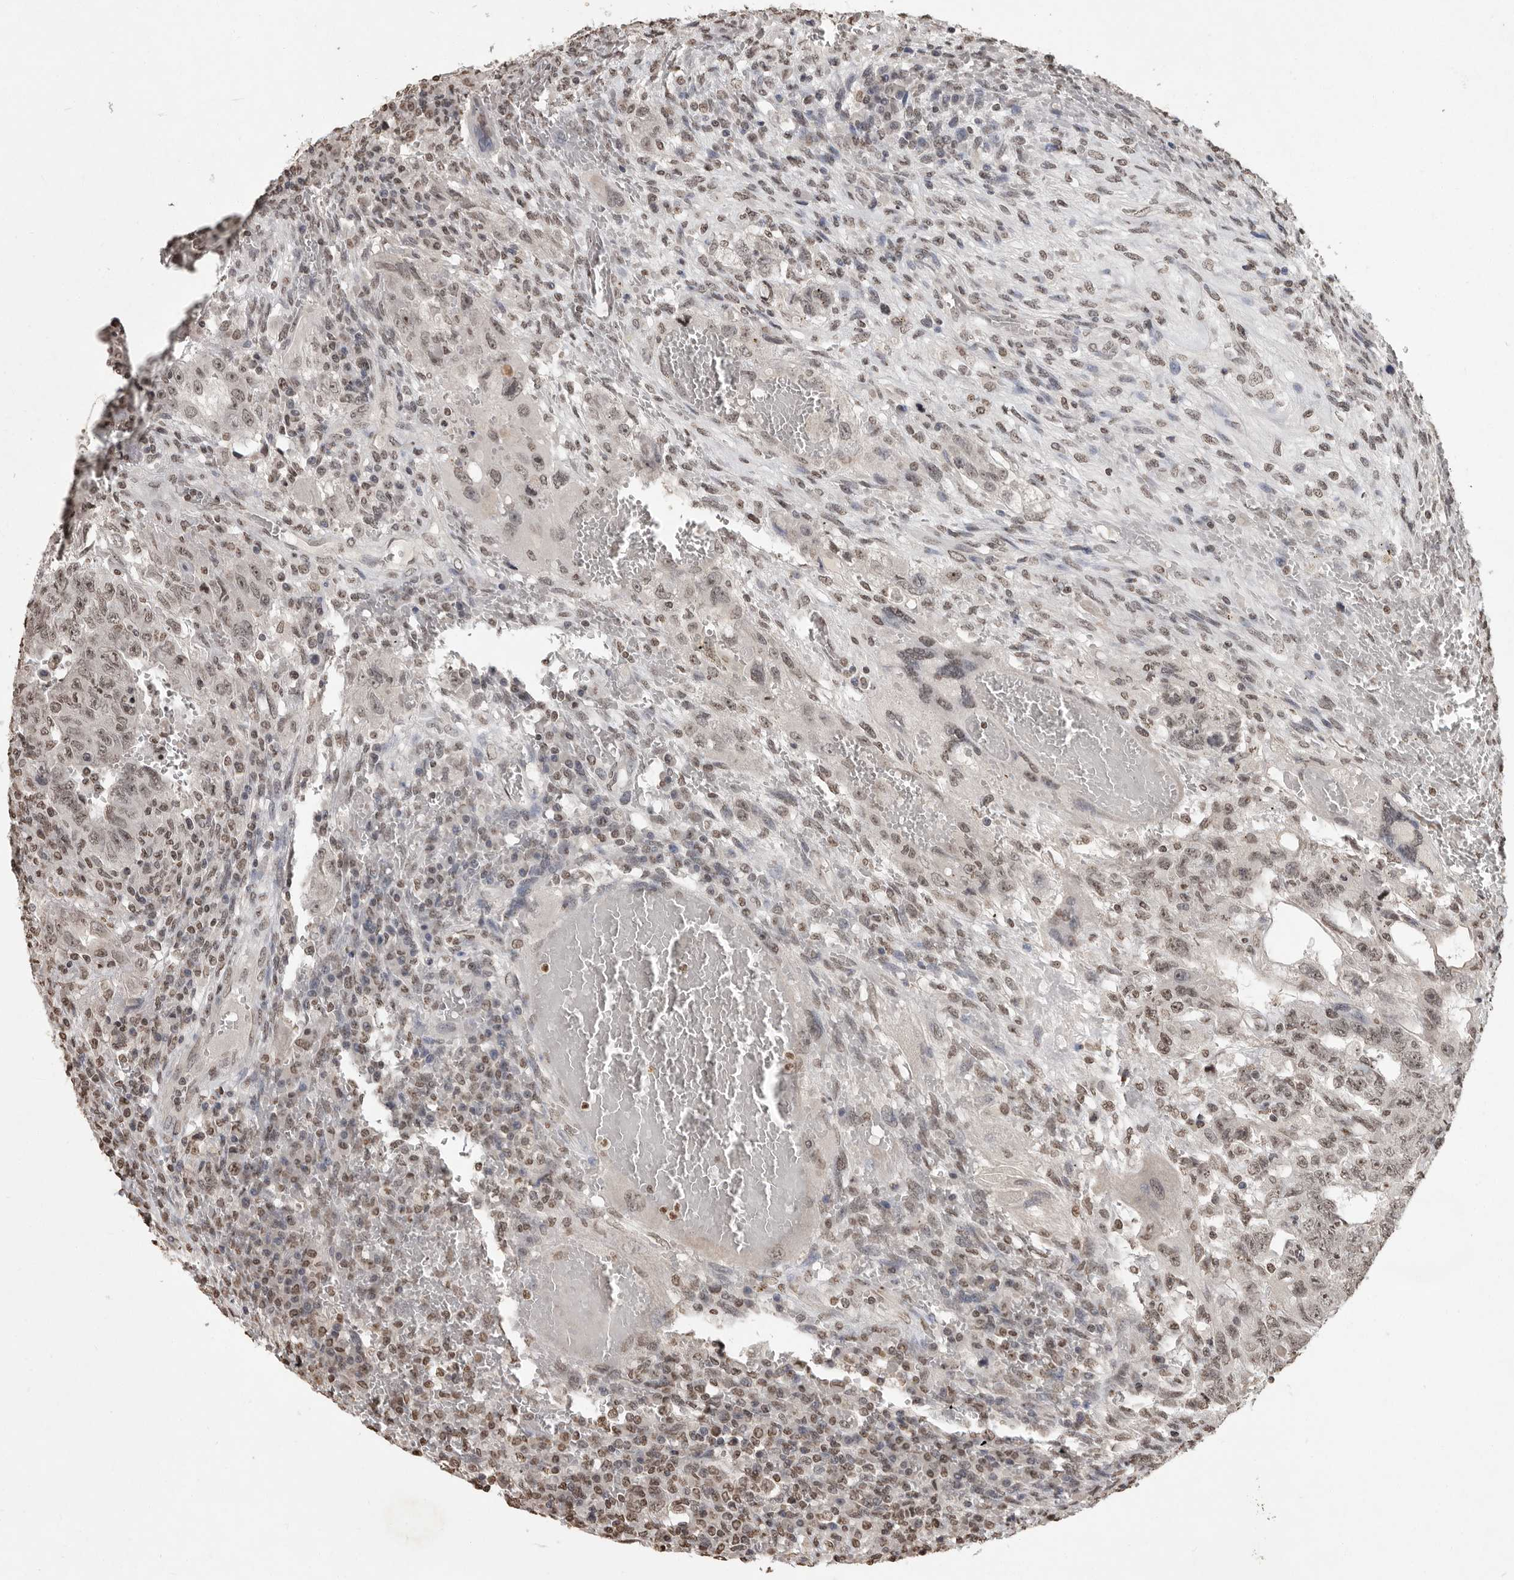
{"staining": {"intensity": "weak", "quantity": ">75%", "location": "nuclear"}, "tissue": "testis cancer", "cell_type": "Tumor cells", "image_type": "cancer", "snomed": [{"axis": "morphology", "description": "Carcinoma, Embryonal, NOS"}, {"axis": "topography", "description": "Testis"}], "caption": "IHC histopathology image of neoplastic tissue: human testis cancer stained using IHC displays low levels of weak protein expression localized specifically in the nuclear of tumor cells, appearing as a nuclear brown color.", "gene": "WDR45", "patient": {"sex": "male", "age": 26}}